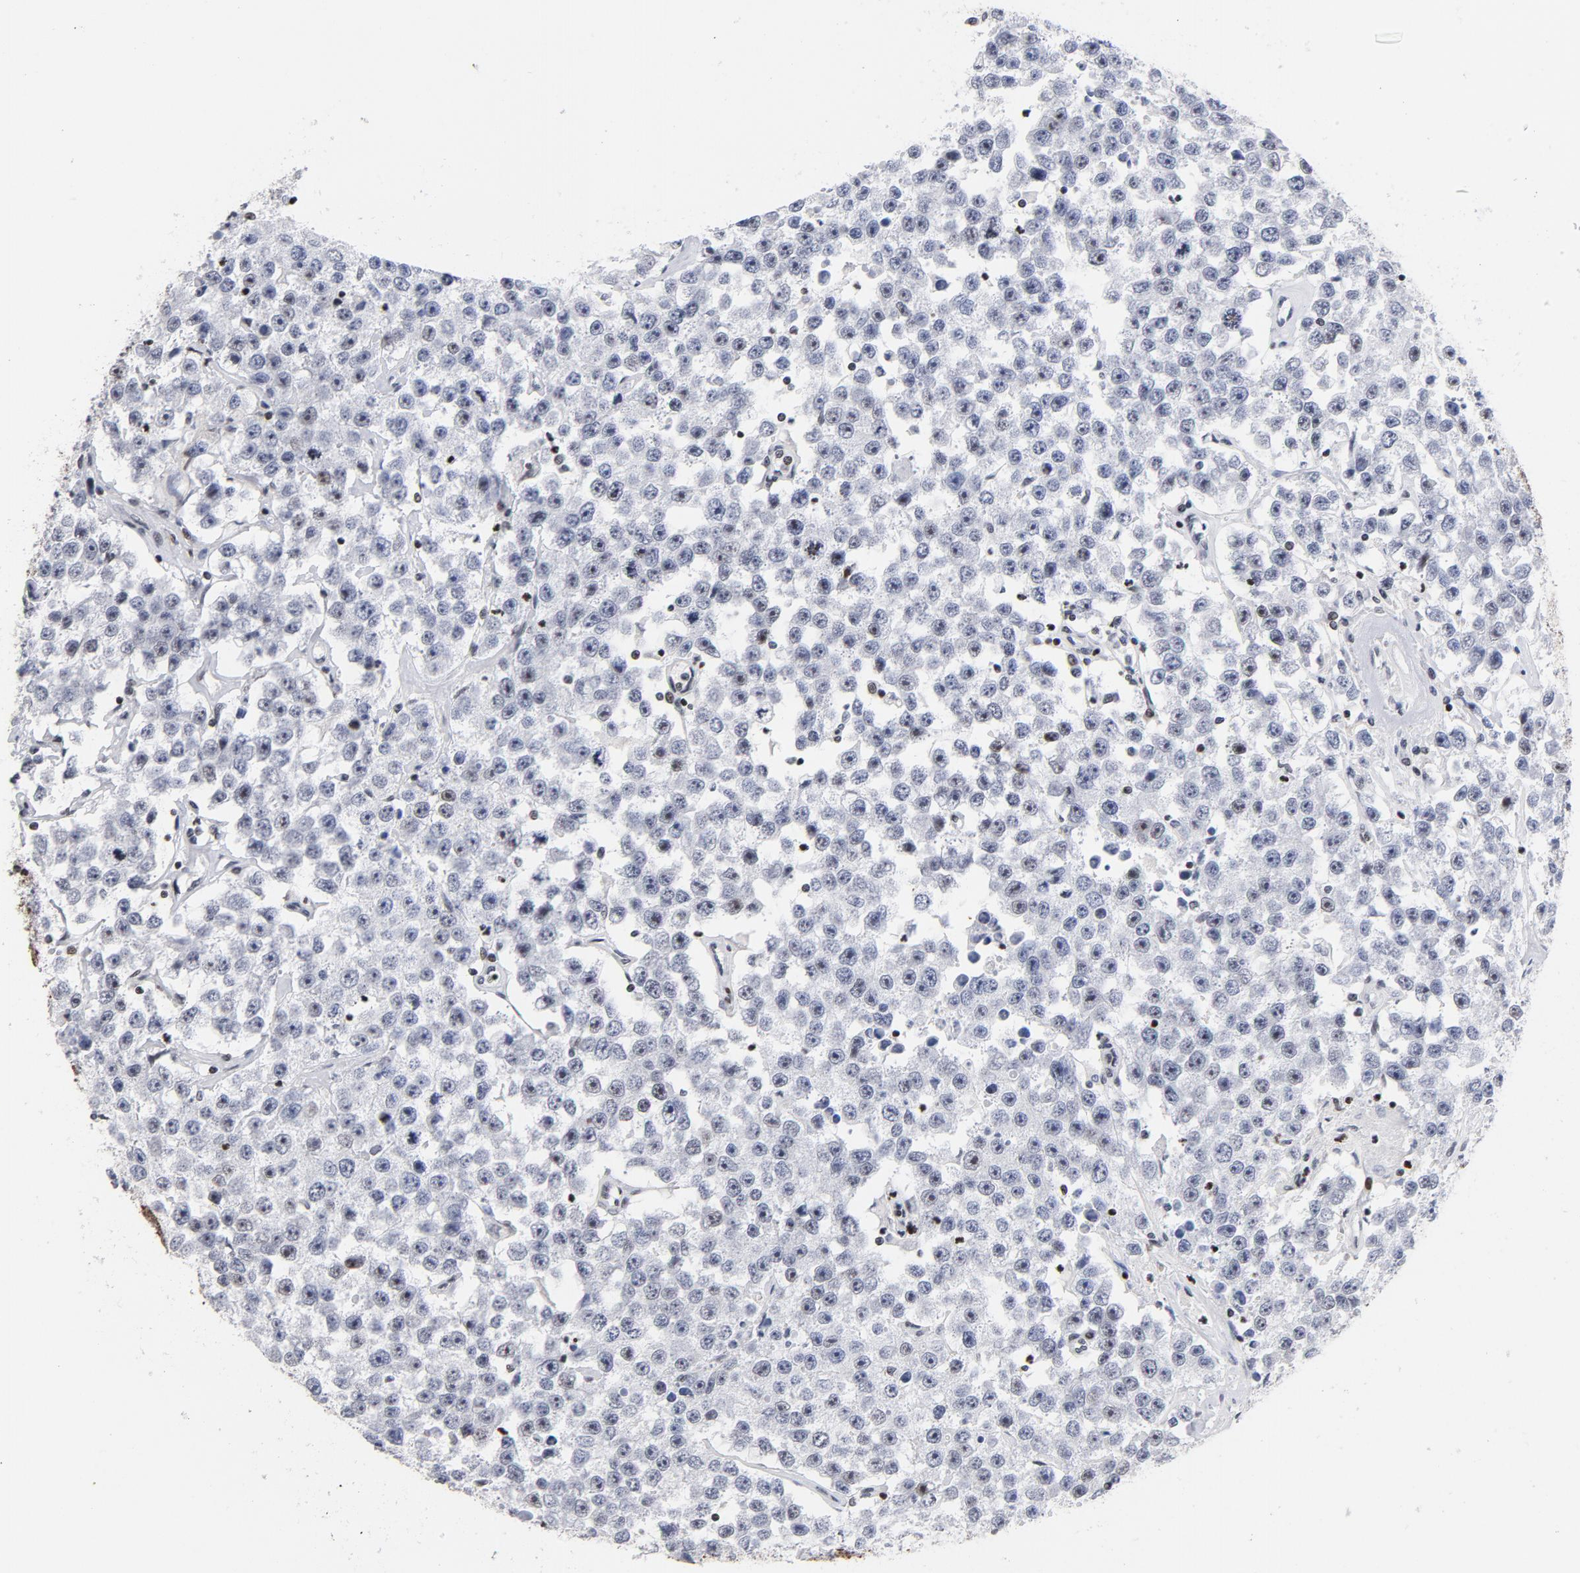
{"staining": {"intensity": "moderate", "quantity": "<25%", "location": "nuclear"}, "tissue": "testis cancer", "cell_type": "Tumor cells", "image_type": "cancer", "snomed": [{"axis": "morphology", "description": "Seminoma, NOS"}, {"axis": "topography", "description": "Testis"}], "caption": "A brown stain shows moderate nuclear expression of a protein in seminoma (testis) tumor cells.", "gene": "TOP2B", "patient": {"sex": "male", "age": 52}}